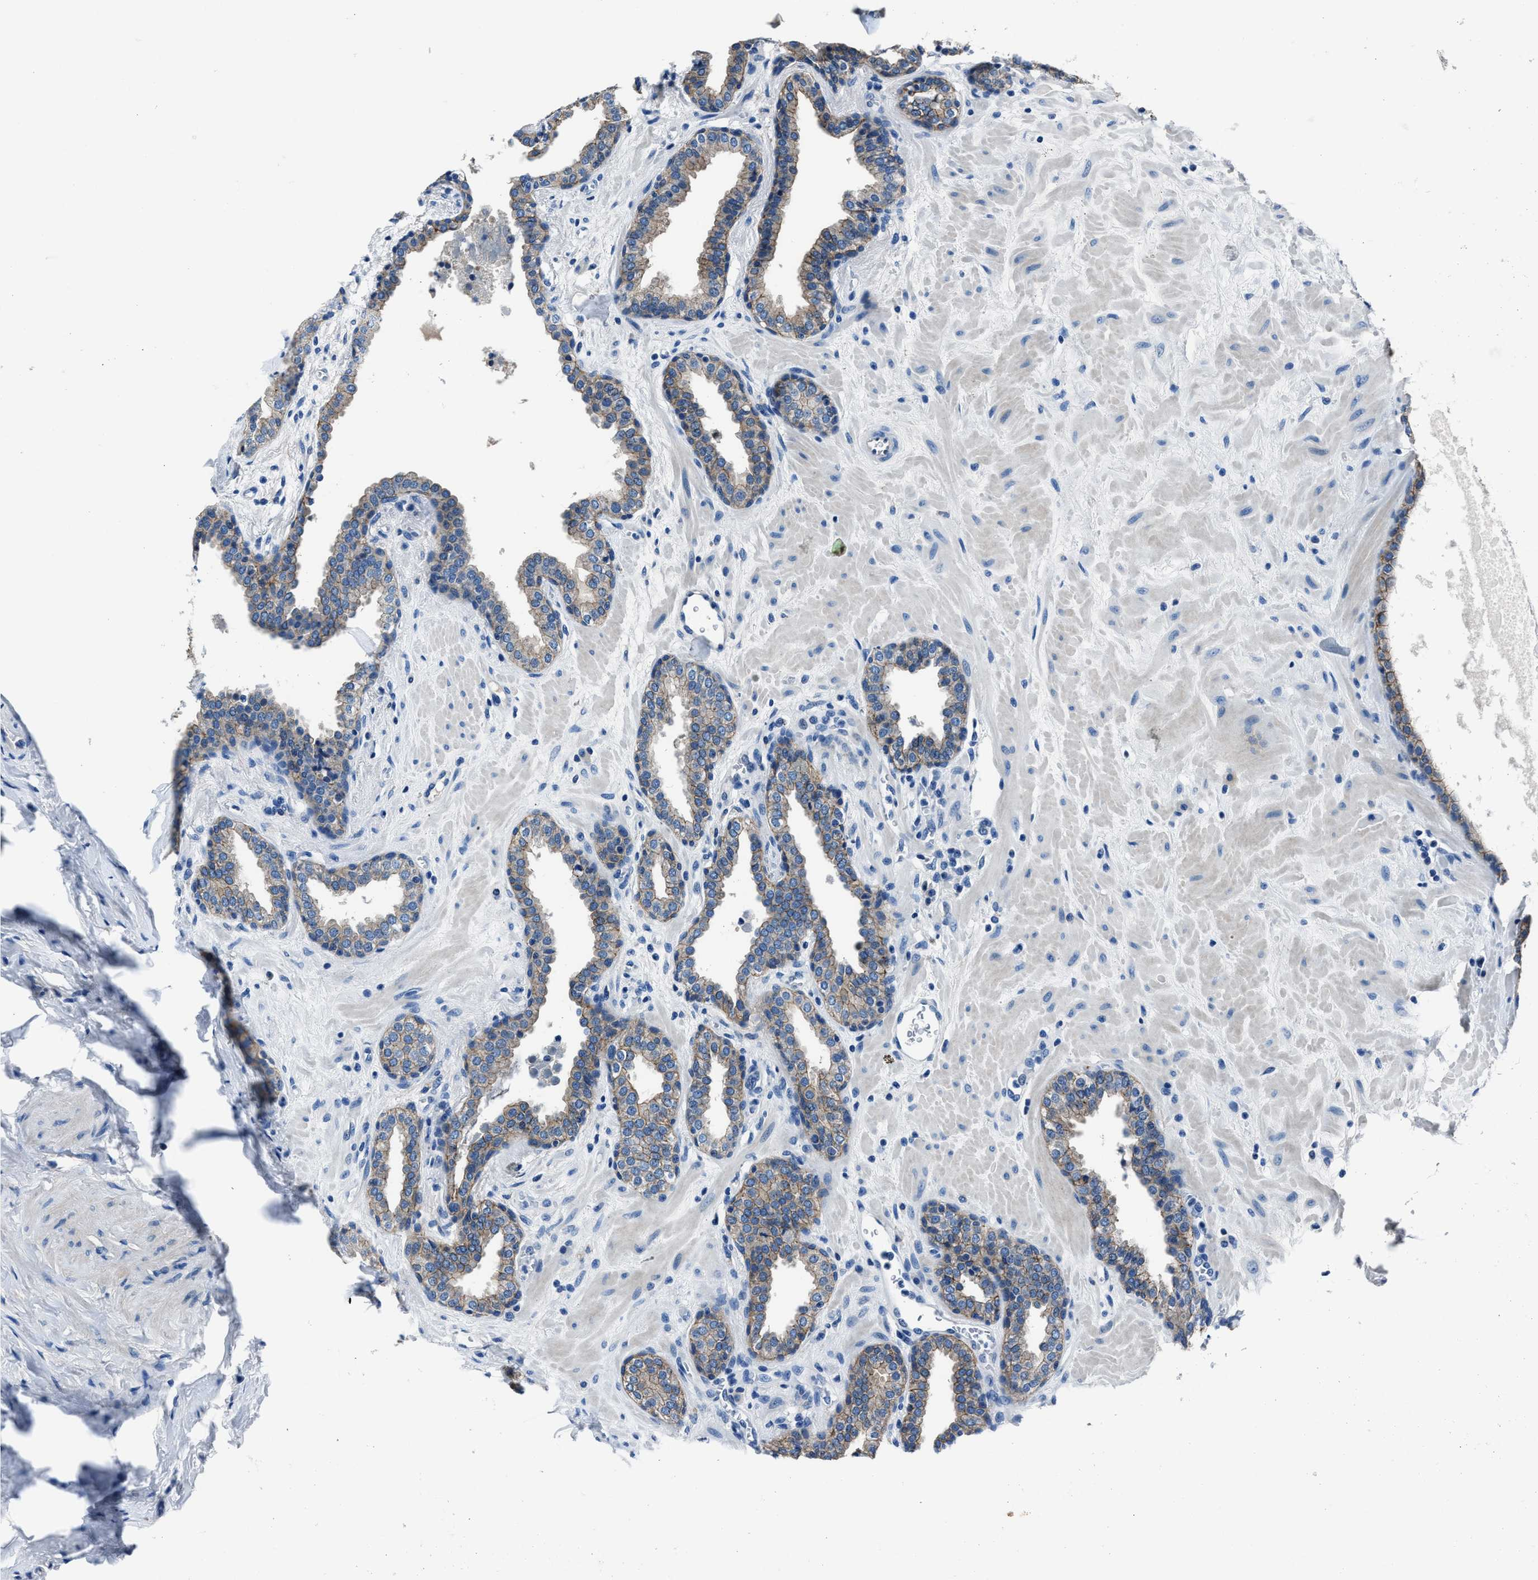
{"staining": {"intensity": "moderate", "quantity": "25%-75%", "location": "cytoplasmic/membranous"}, "tissue": "prostate", "cell_type": "Glandular cells", "image_type": "normal", "snomed": [{"axis": "morphology", "description": "Normal tissue, NOS"}, {"axis": "topography", "description": "Prostate"}], "caption": "A medium amount of moderate cytoplasmic/membranous positivity is appreciated in approximately 25%-75% of glandular cells in benign prostate.", "gene": "LMO7", "patient": {"sex": "male", "age": 51}}